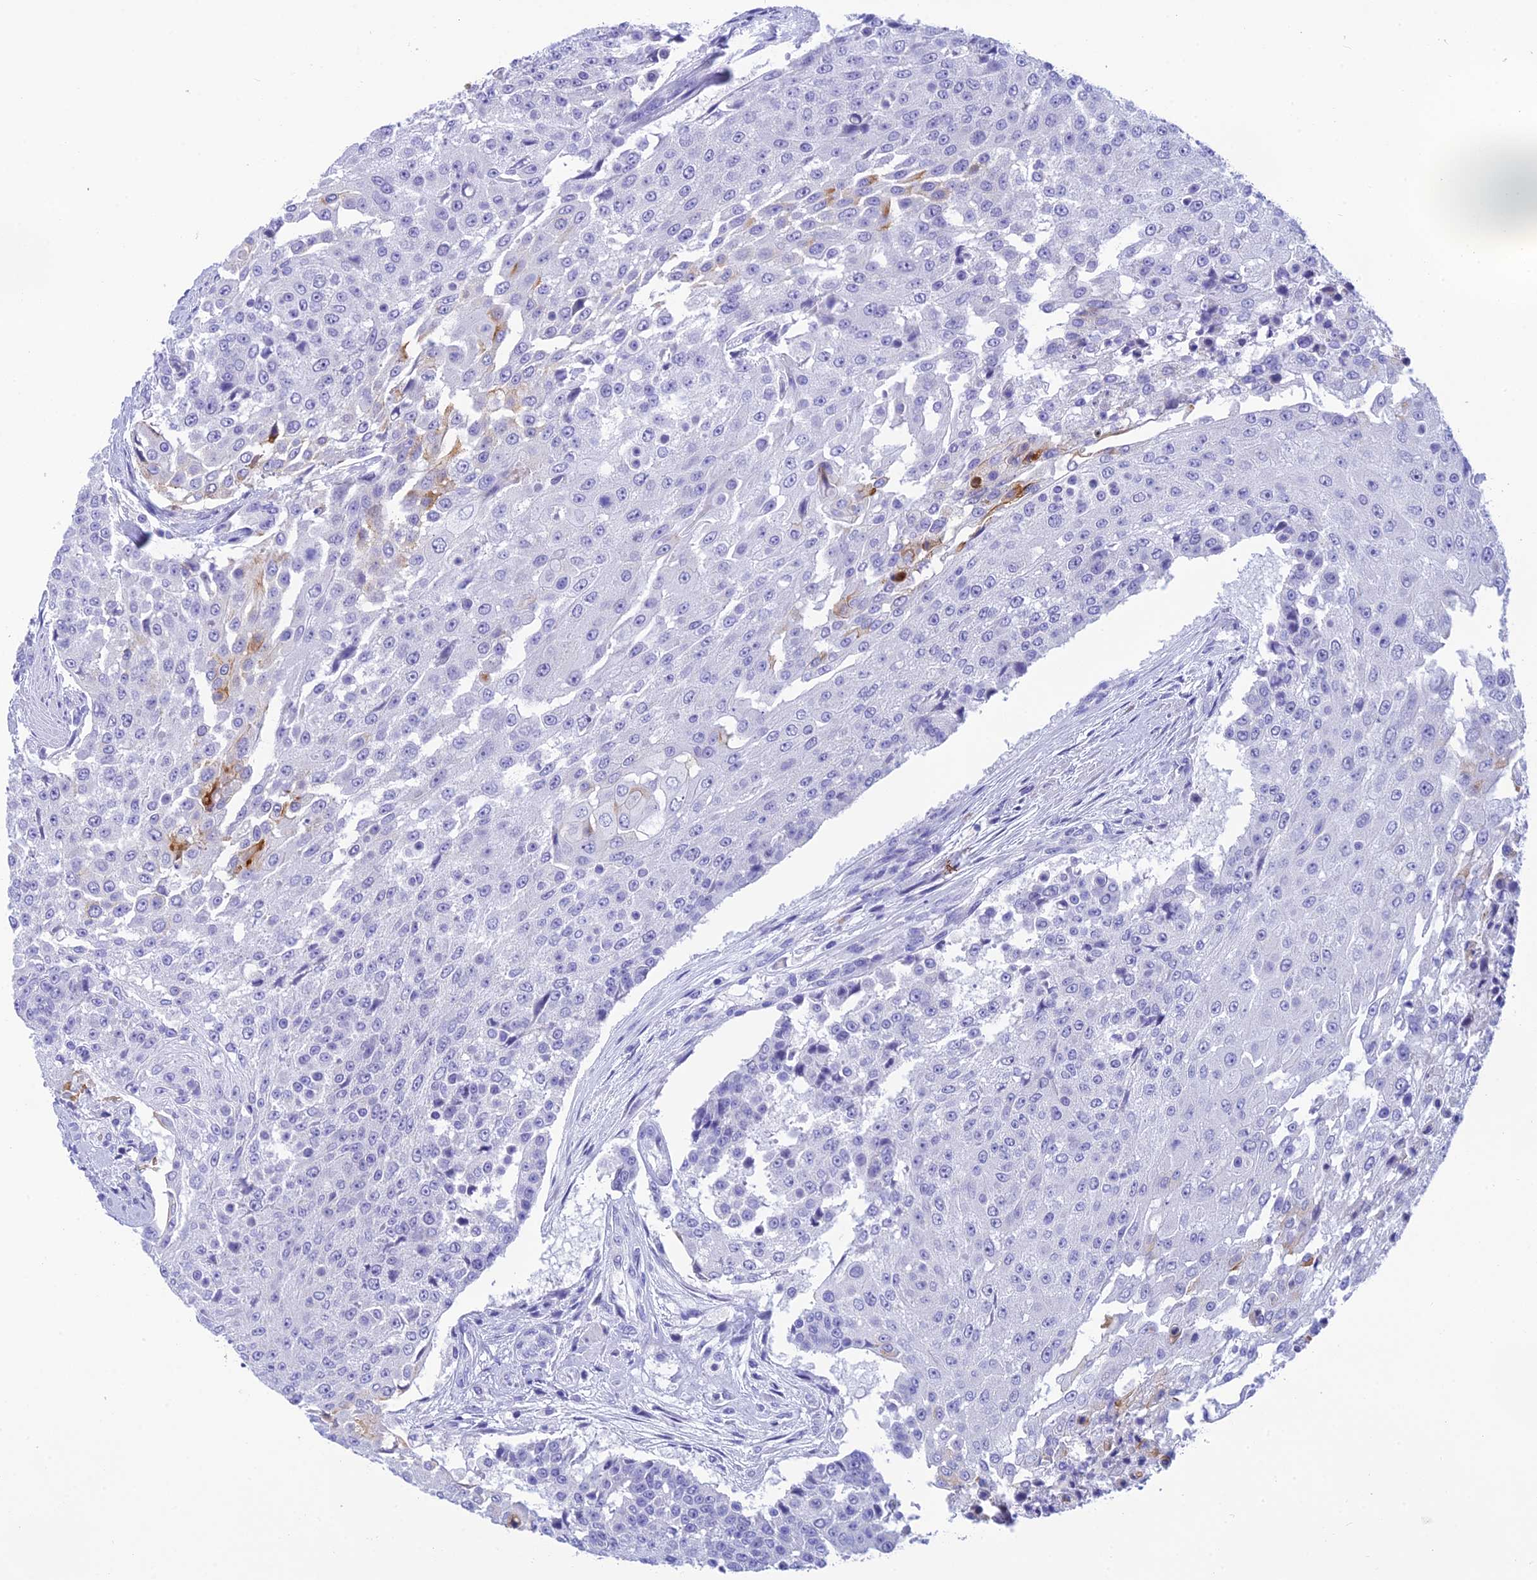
{"staining": {"intensity": "negative", "quantity": "none", "location": "none"}, "tissue": "urothelial cancer", "cell_type": "Tumor cells", "image_type": "cancer", "snomed": [{"axis": "morphology", "description": "Urothelial carcinoma, High grade"}, {"axis": "topography", "description": "Urinary bladder"}], "caption": "Tumor cells are negative for brown protein staining in urothelial cancer.", "gene": "KDELR3", "patient": {"sex": "female", "age": 63}}